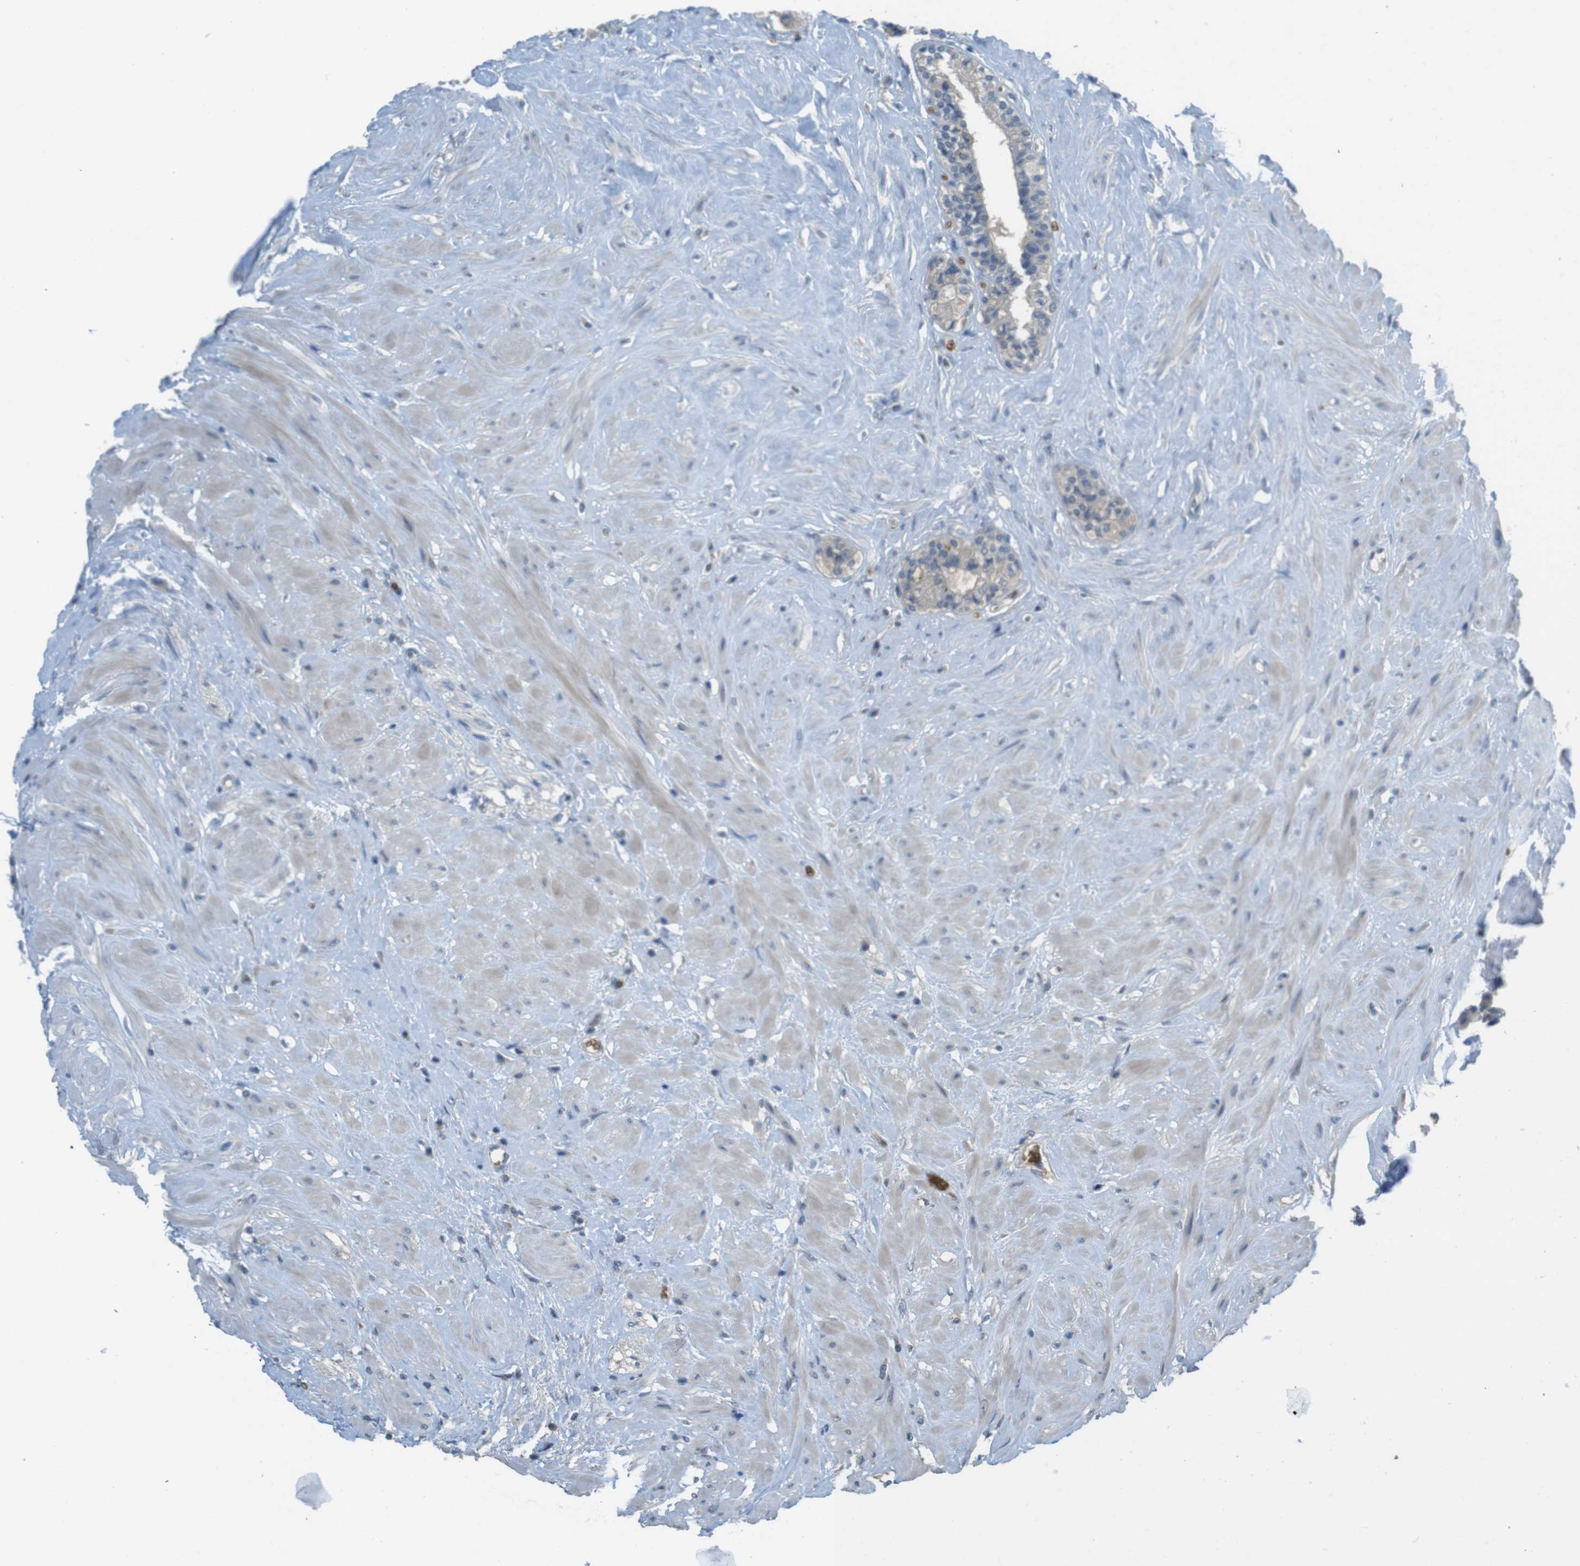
{"staining": {"intensity": "negative", "quantity": "none", "location": "none"}, "tissue": "seminal vesicle", "cell_type": "Glandular cells", "image_type": "normal", "snomed": [{"axis": "morphology", "description": "Normal tissue, NOS"}, {"axis": "topography", "description": "Seminal veicle"}], "caption": "IHC histopathology image of unremarkable seminal vesicle: human seminal vesicle stained with DAB displays no significant protein expression in glandular cells.", "gene": "GYPA", "patient": {"sex": "male", "age": 63}}